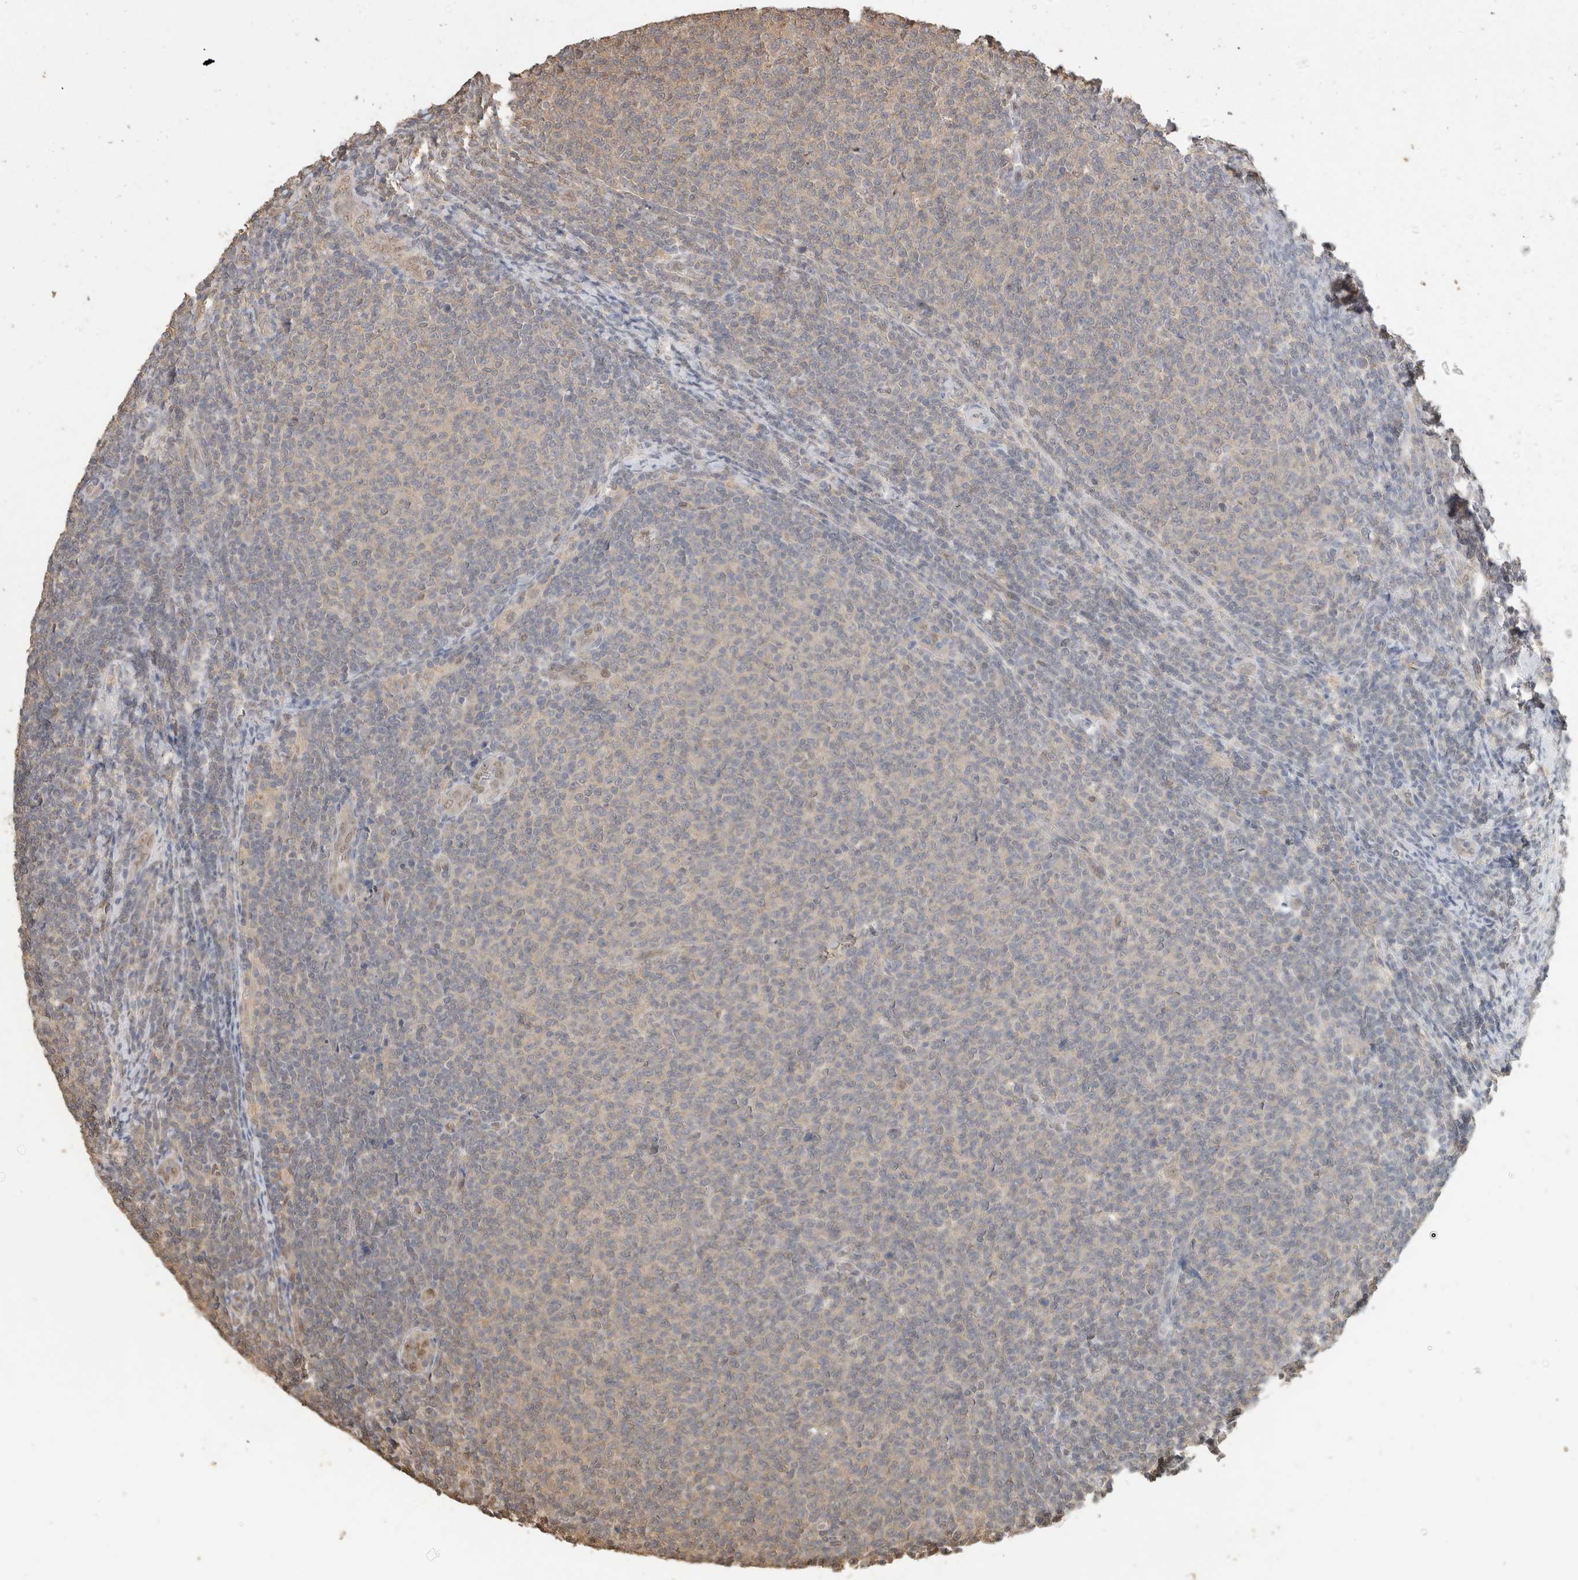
{"staining": {"intensity": "negative", "quantity": "none", "location": "none"}, "tissue": "lymphoma", "cell_type": "Tumor cells", "image_type": "cancer", "snomed": [{"axis": "morphology", "description": "Malignant lymphoma, non-Hodgkin's type, Low grade"}, {"axis": "topography", "description": "Lymph node"}], "caption": "This is an immunohistochemistry photomicrograph of low-grade malignant lymphoma, non-Hodgkin's type. There is no positivity in tumor cells.", "gene": "YWHAH", "patient": {"sex": "male", "age": 66}}